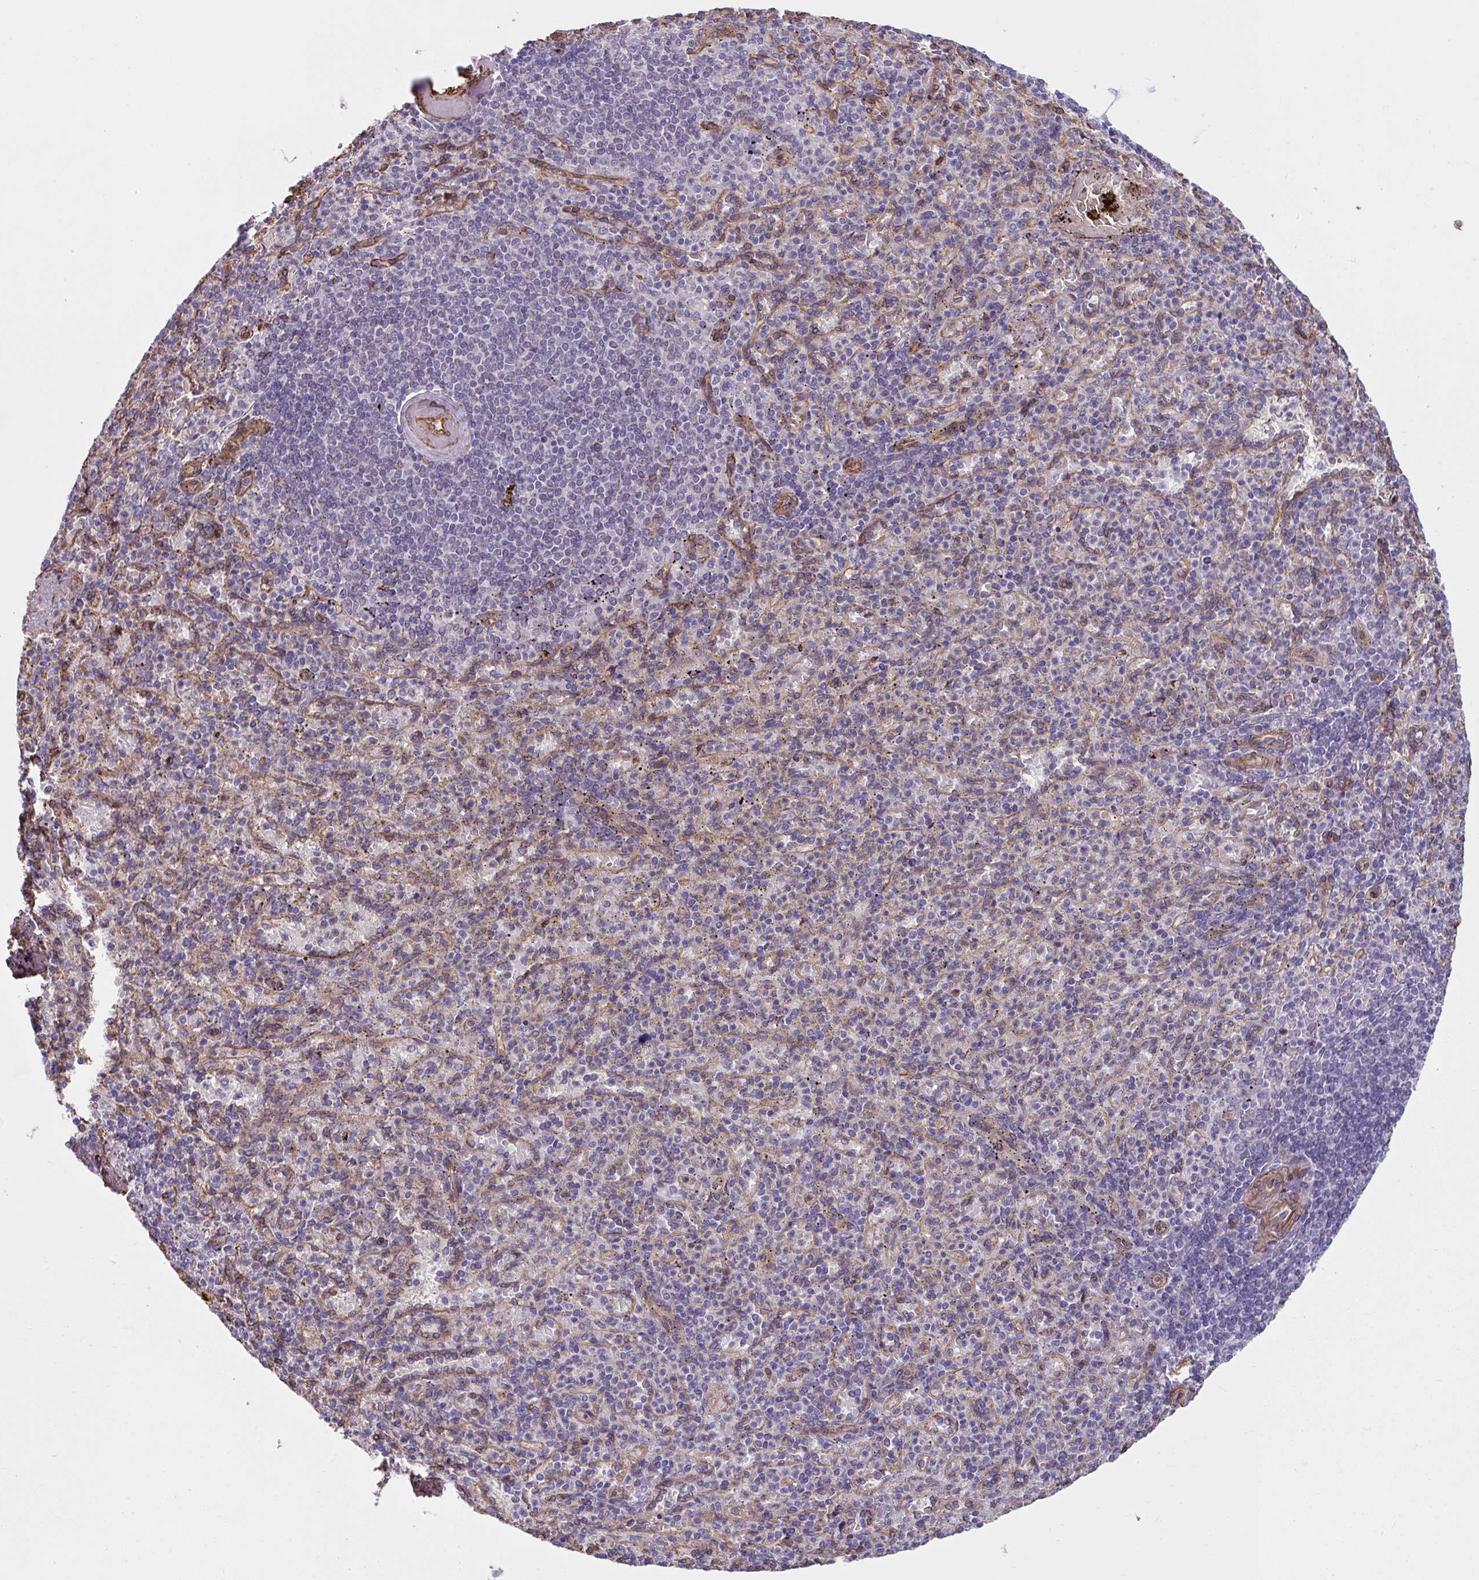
{"staining": {"intensity": "negative", "quantity": "none", "location": "none"}, "tissue": "spleen", "cell_type": "Cells in red pulp", "image_type": "normal", "snomed": [{"axis": "morphology", "description": "Normal tissue, NOS"}, {"axis": "topography", "description": "Spleen"}], "caption": "Cells in red pulp are negative for brown protein staining in normal spleen. (Brightfield microscopy of DAB (3,3'-diaminobenzidine) immunohistochemistry (IHC) at high magnification).", "gene": "ANKUB1", "patient": {"sex": "female", "age": 74}}